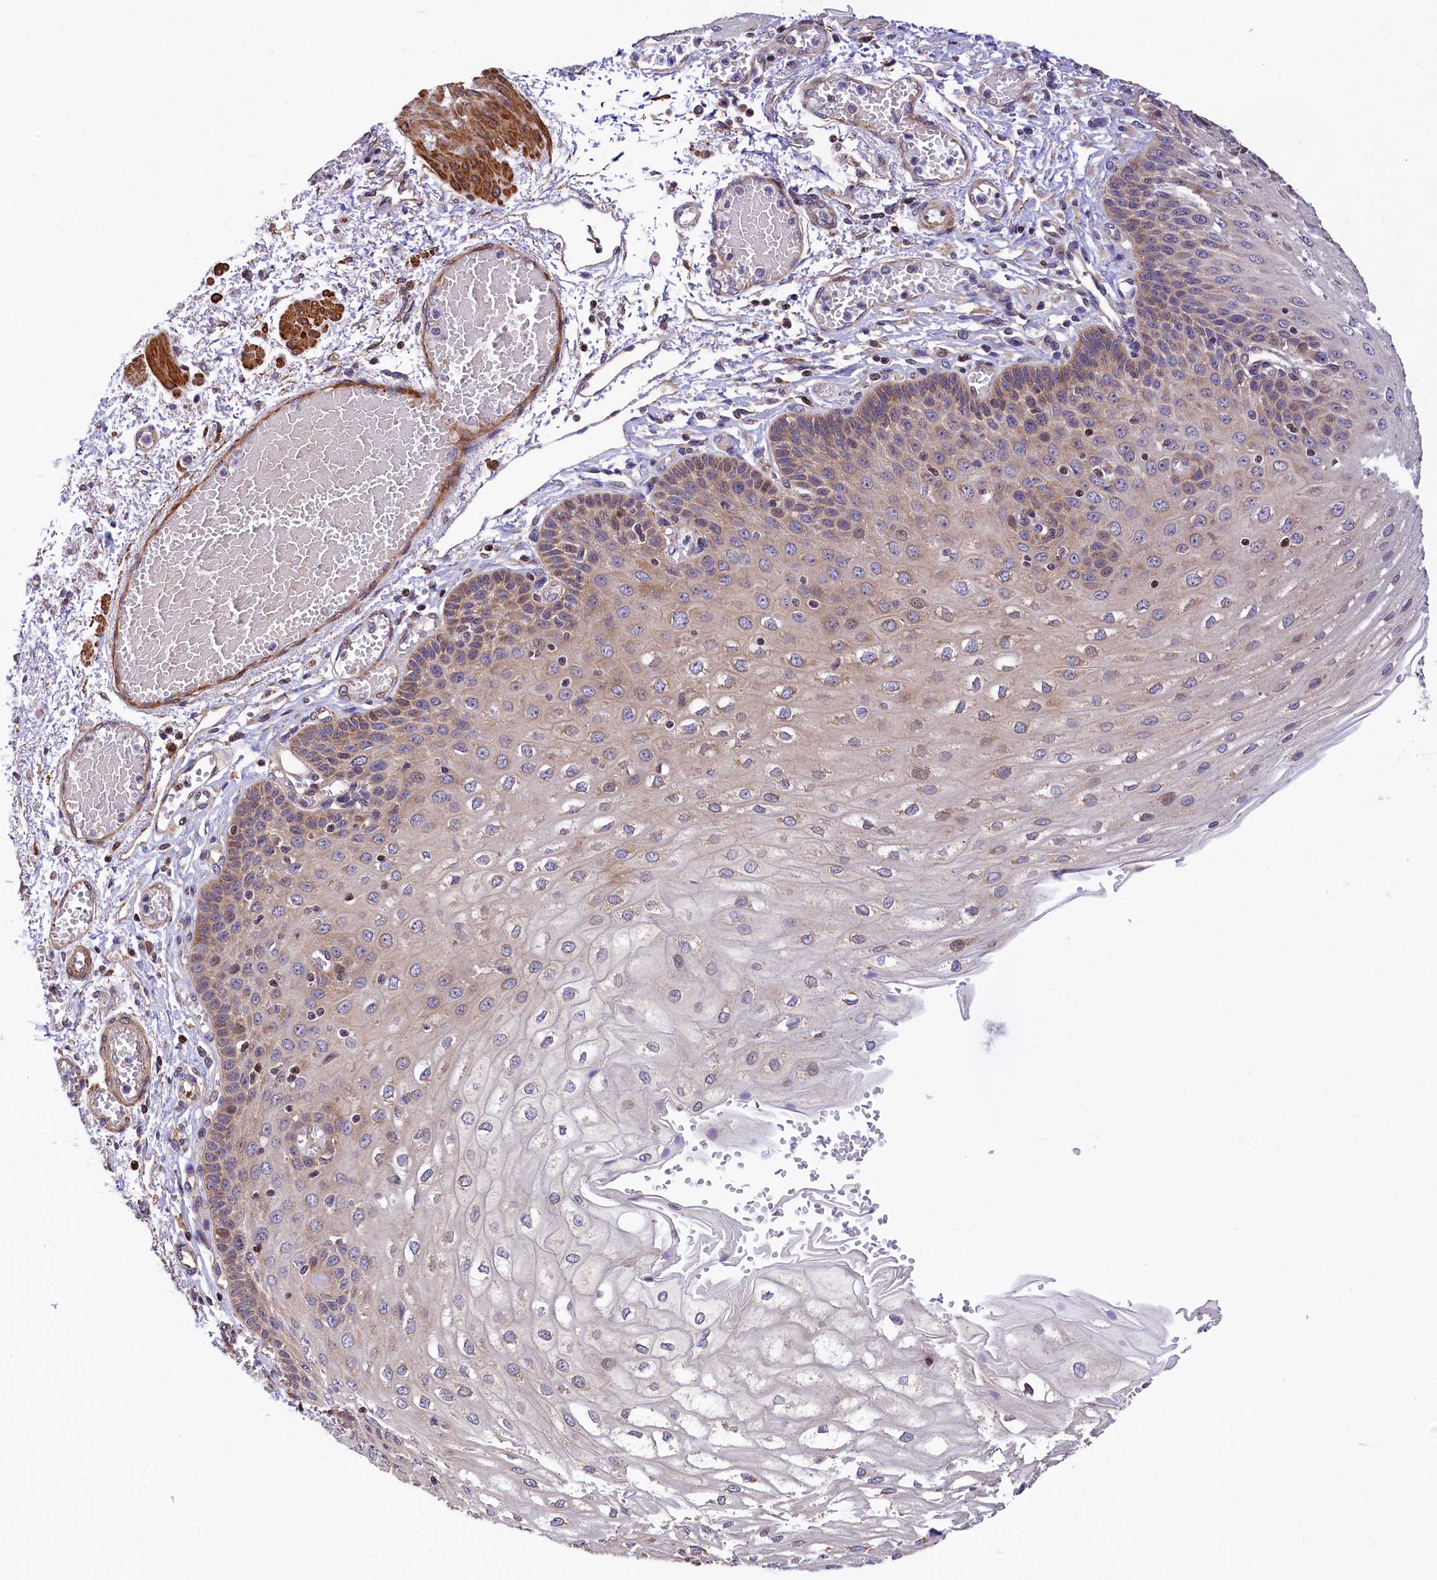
{"staining": {"intensity": "weak", "quantity": "25%-75%", "location": "cytoplasmic/membranous"}, "tissue": "esophagus", "cell_type": "Squamous epithelial cells", "image_type": "normal", "snomed": [{"axis": "morphology", "description": "Normal tissue, NOS"}, {"axis": "topography", "description": "Esophagus"}], "caption": "Esophagus stained for a protein shows weak cytoplasmic/membranous positivity in squamous epithelial cells. Nuclei are stained in blue.", "gene": "ZNF2", "patient": {"sex": "male", "age": 81}}